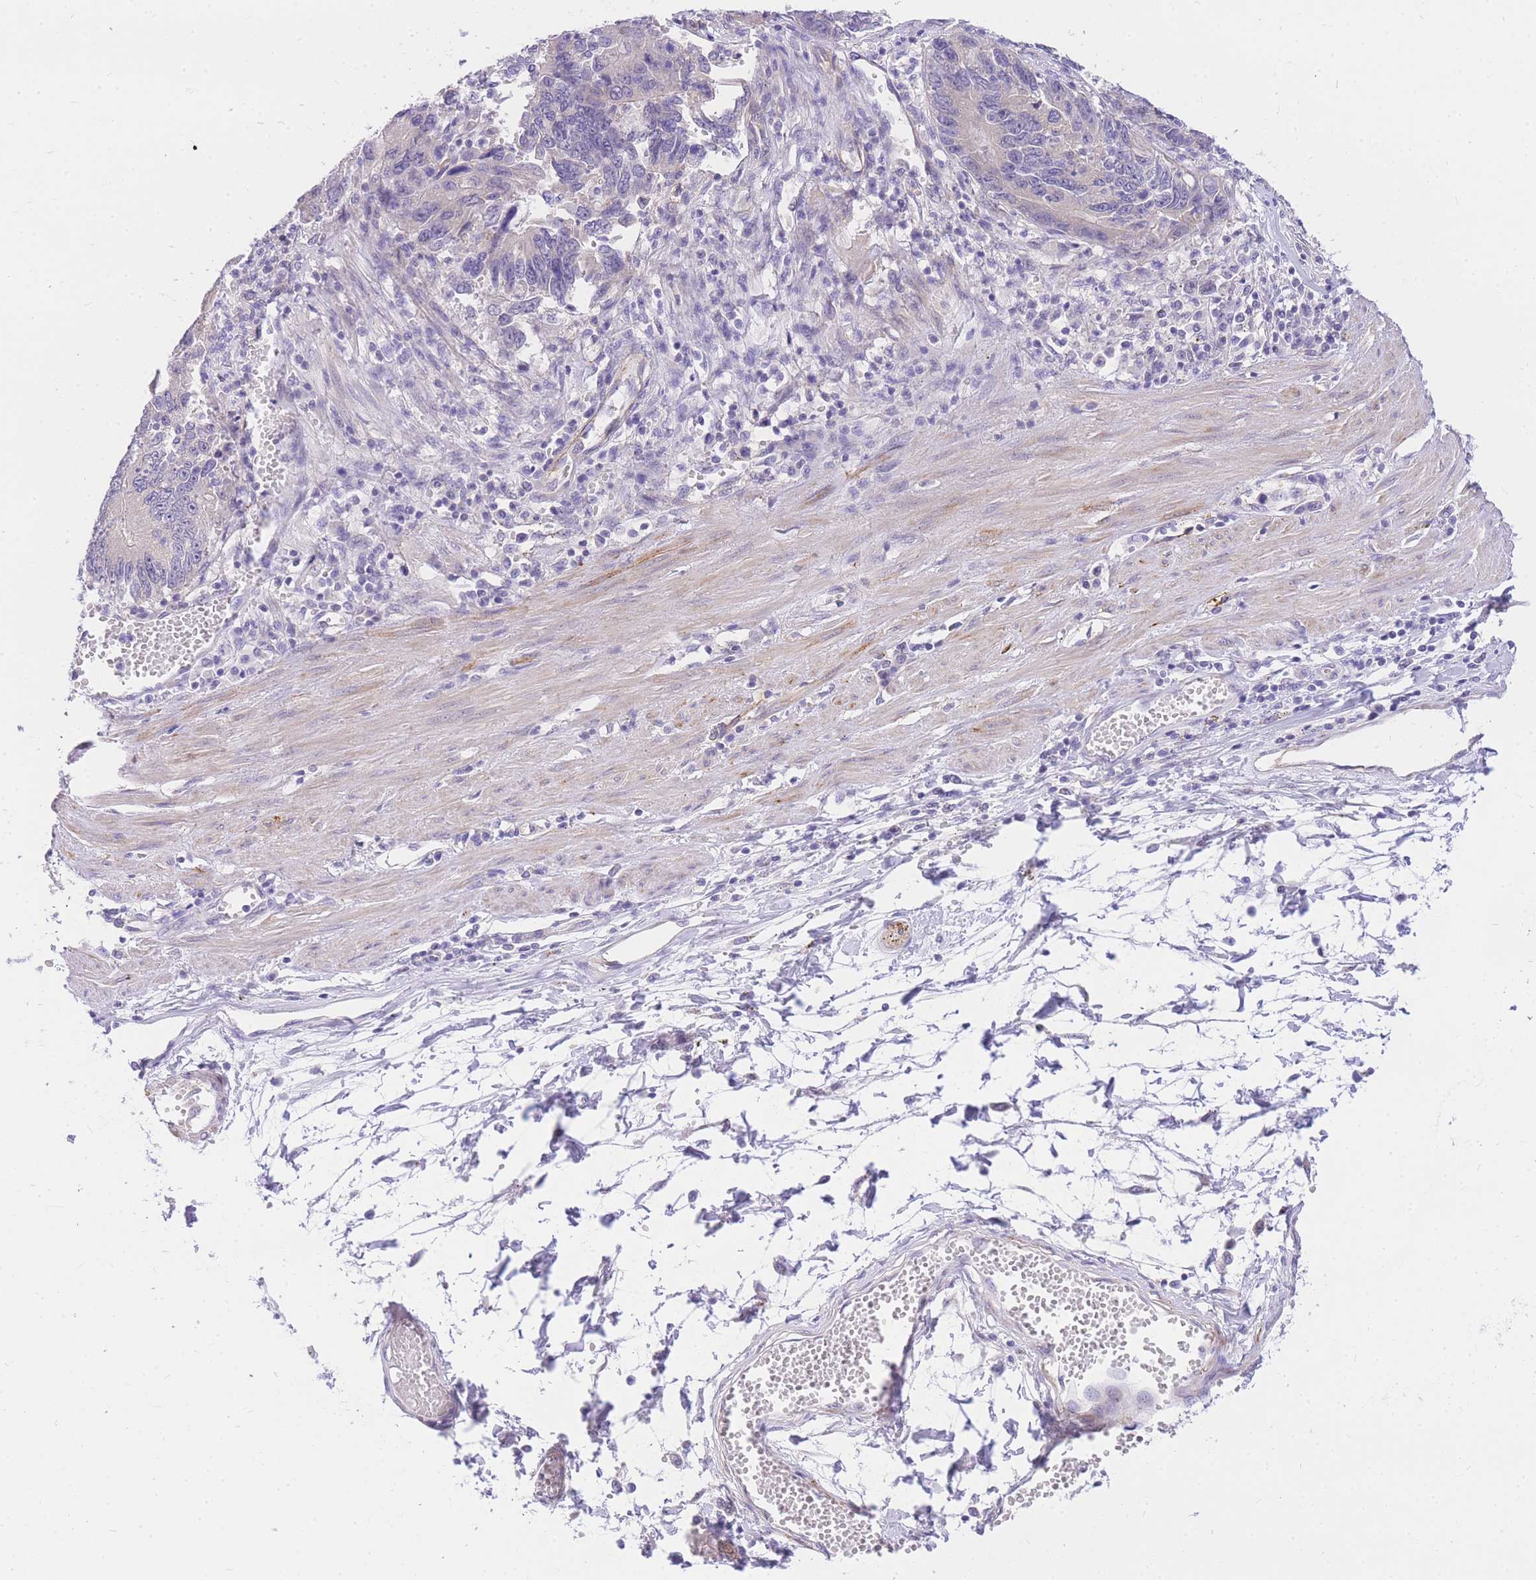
{"staining": {"intensity": "negative", "quantity": "none", "location": "none"}, "tissue": "stomach cancer", "cell_type": "Tumor cells", "image_type": "cancer", "snomed": [{"axis": "morphology", "description": "Adenocarcinoma, NOS"}, {"axis": "topography", "description": "Stomach"}], "caption": "Stomach cancer (adenocarcinoma) was stained to show a protein in brown. There is no significant positivity in tumor cells.", "gene": "S100PBP", "patient": {"sex": "male", "age": 59}}